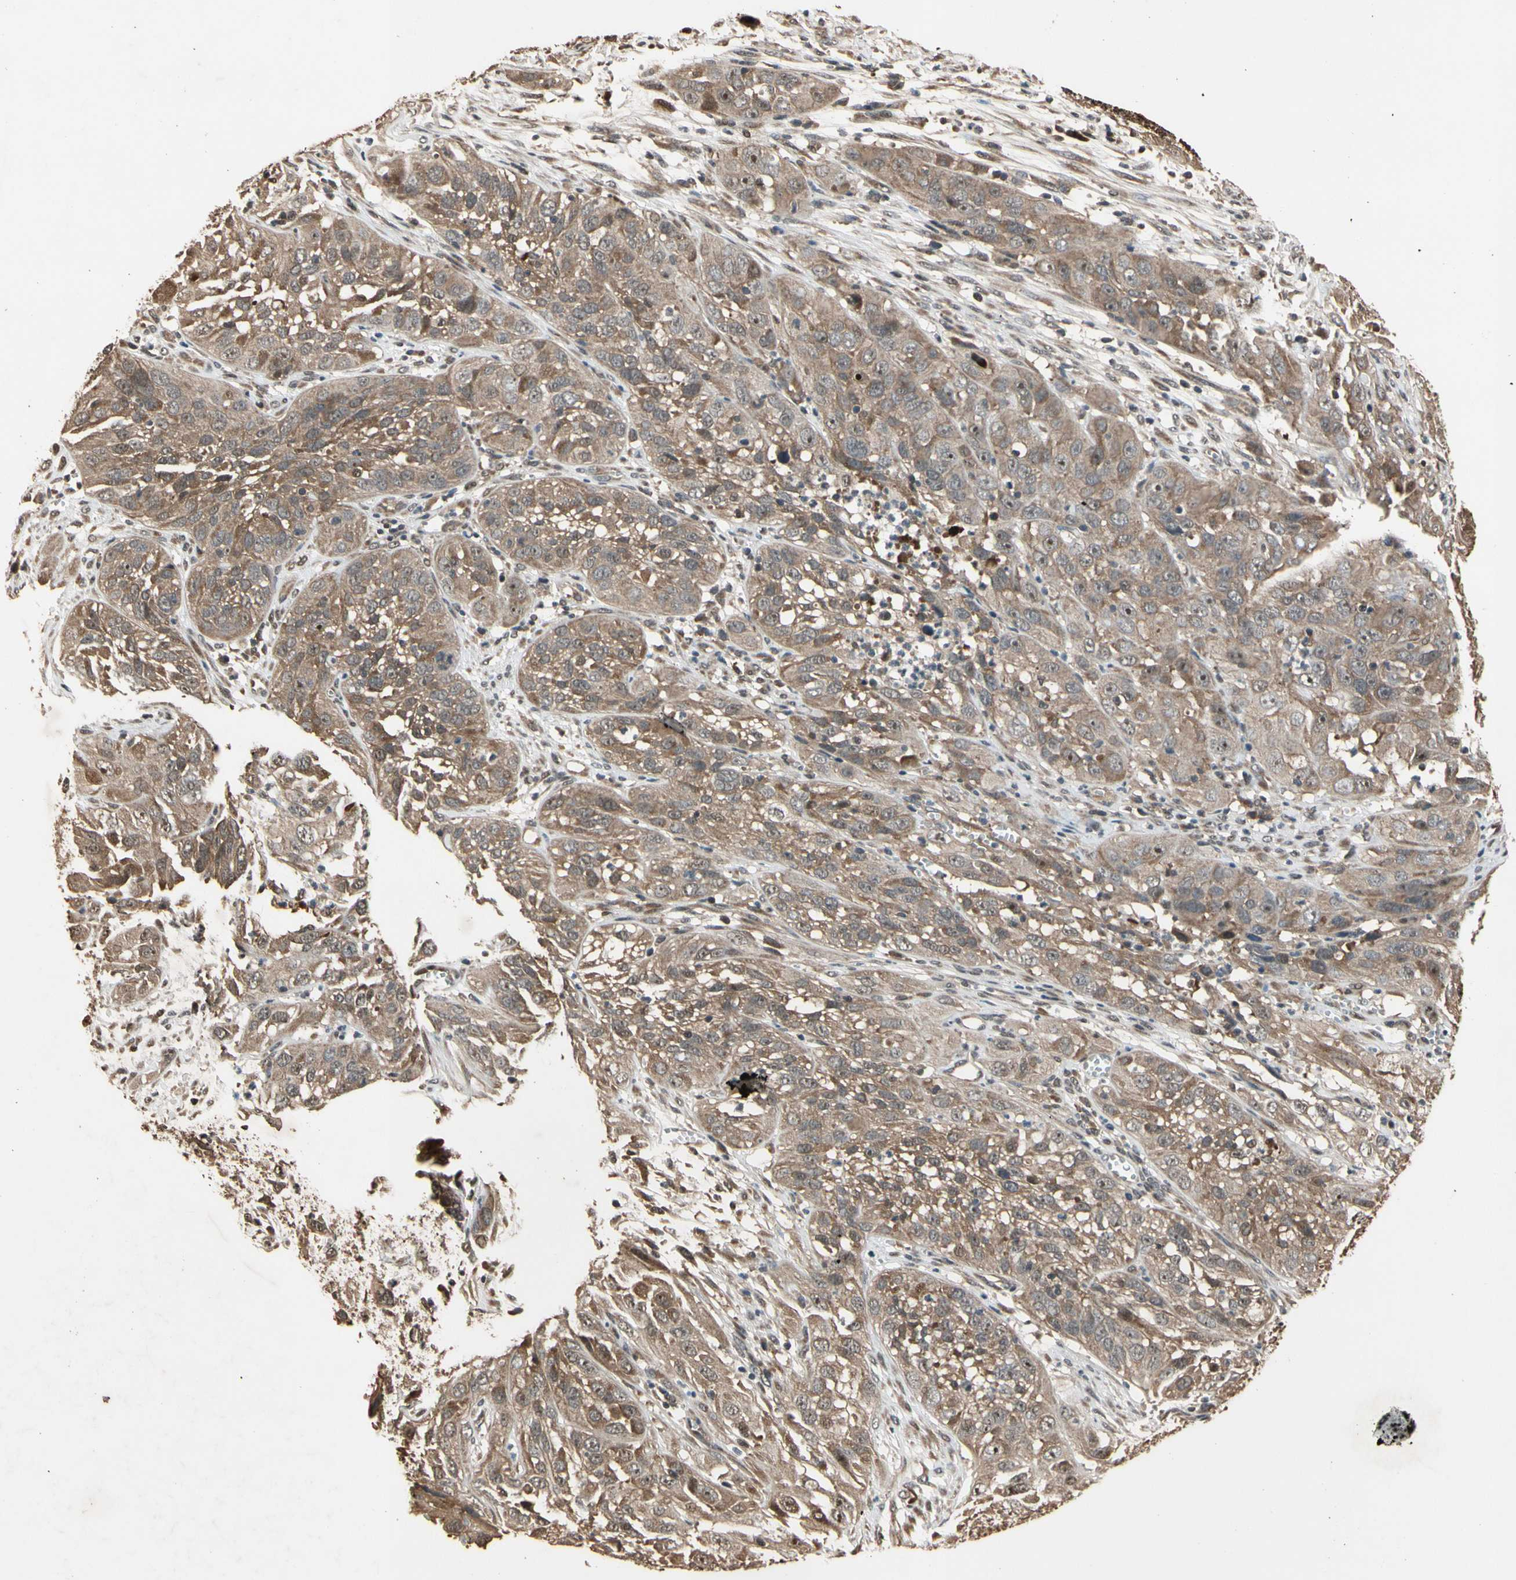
{"staining": {"intensity": "moderate", "quantity": ">75%", "location": "cytoplasmic/membranous"}, "tissue": "cervical cancer", "cell_type": "Tumor cells", "image_type": "cancer", "snomed": [{"axis": "morphology", "description": "Squamous cell carcinoma, NOS"}, {"axis": "topography", "description": "Cervix"}], "caption": "Protein expression analysis of human squamous cell carcinoma (cervical) reveals moderate cytoplasmic/membranous positivity in about >75% of tumor cells. The protein is stained brown, and the nuclei are stained in blue (DAB IHC with brightfield microscopy, high magnification).", "gene": "TMEM230", "patient": {"sex": "female", "age": 32}}